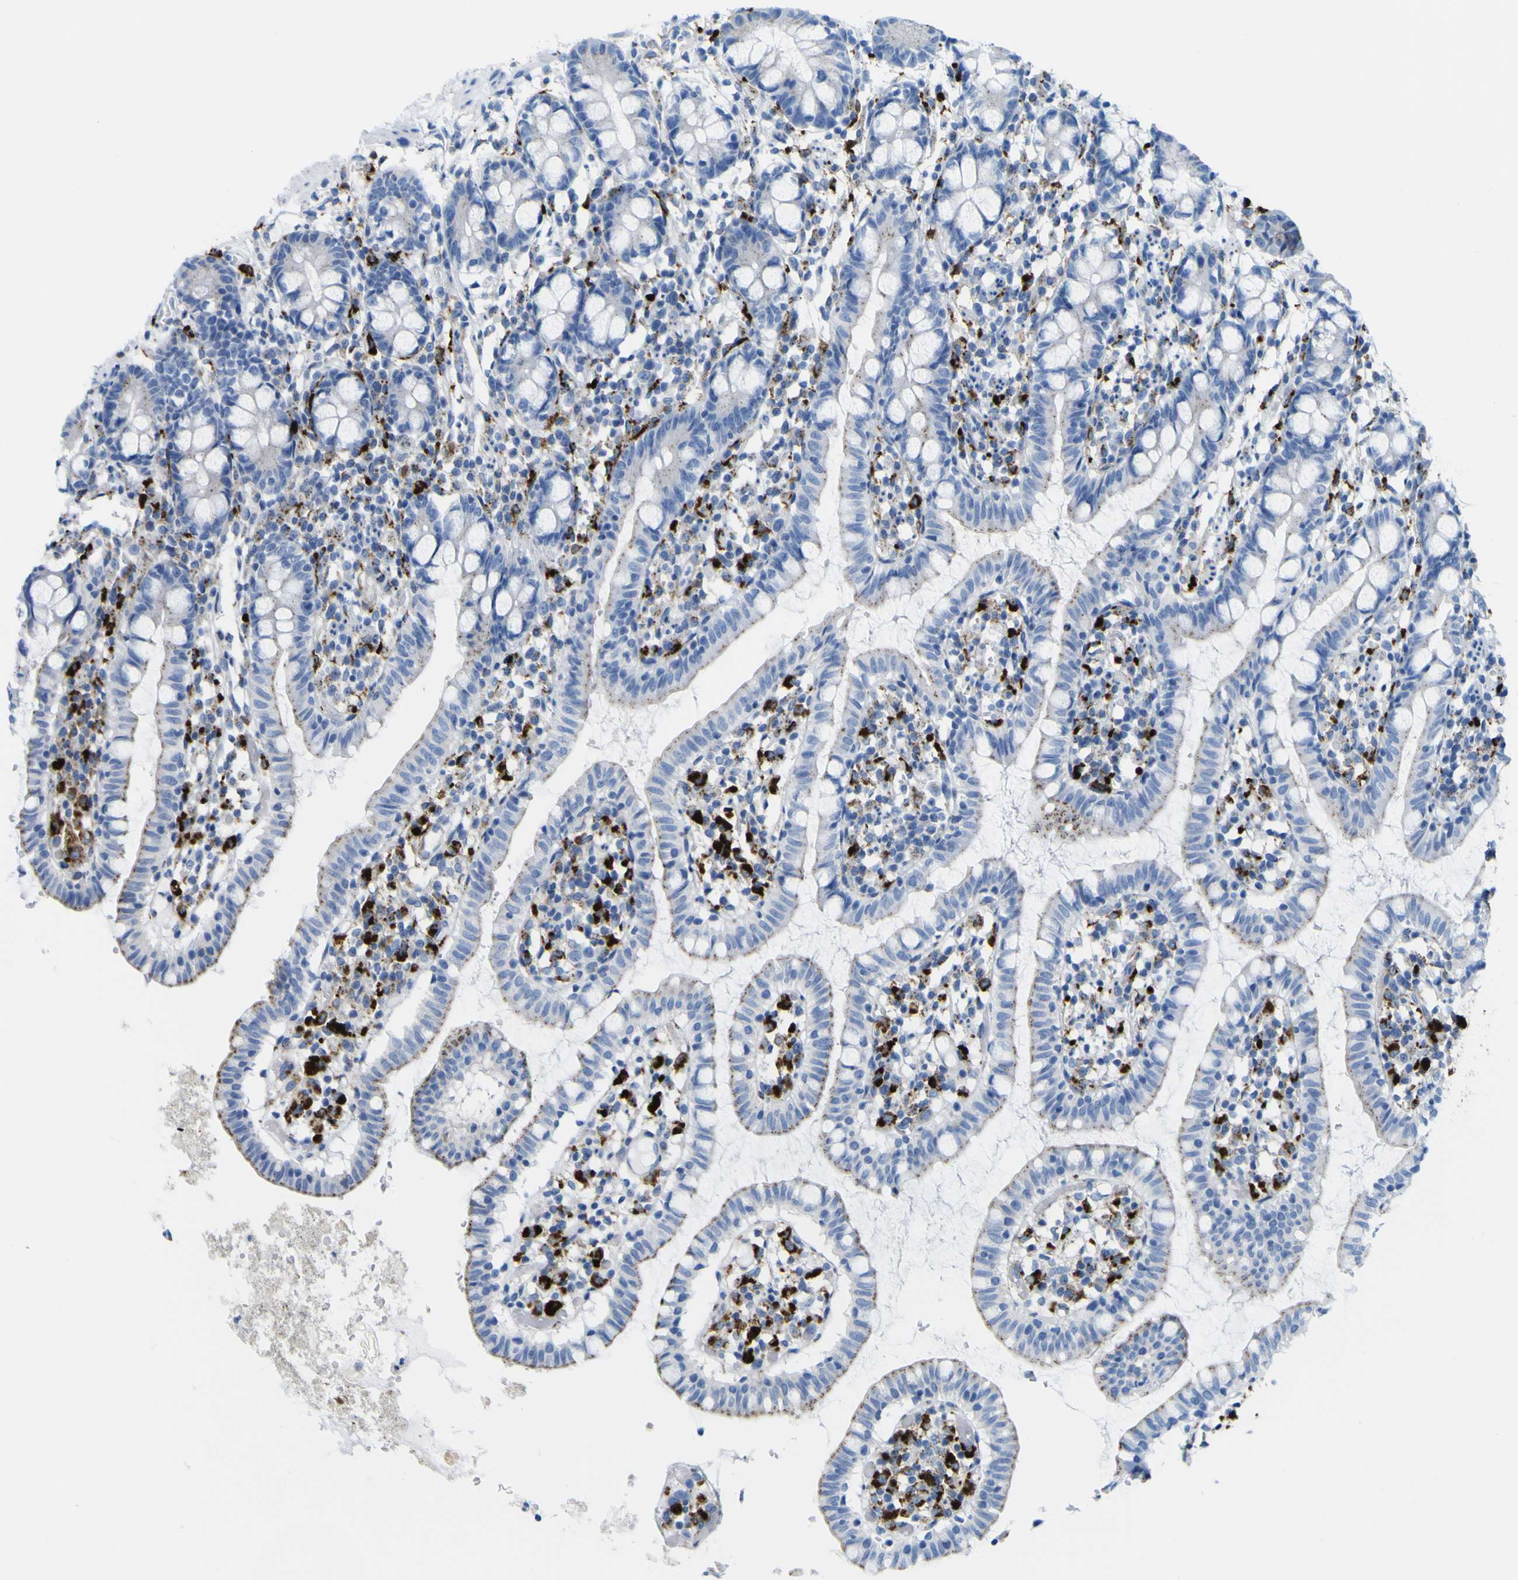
{"staining": {"intensity": "weak", "quantity": "25%-75%", "location": "cytoplasmic/membranous"}, "tissue": "small intestine", "cell_type": "Glandular cells", "image_type": "normal", "snomed": [{"axis": "morphology", "description": "Normal tissue, NOS"}, {"axis": "morphology", "description": "Cystadenocarcinoma, serous, Metastatic site"}, {"axis": "topography", "description": "Small intestine"}], "caption": "Immunohistochemistry histopathology image of benign small intestine: small intestine stained using immunohistochemistry exhibits low levels of weak protein expression localized specifically in the cytoplasmic/membranous of glandular cells, appearing as a cytoplasmic/membranous brown color.", "gene": "PLD3", "patient": {"sex": "female", "age": 61}}